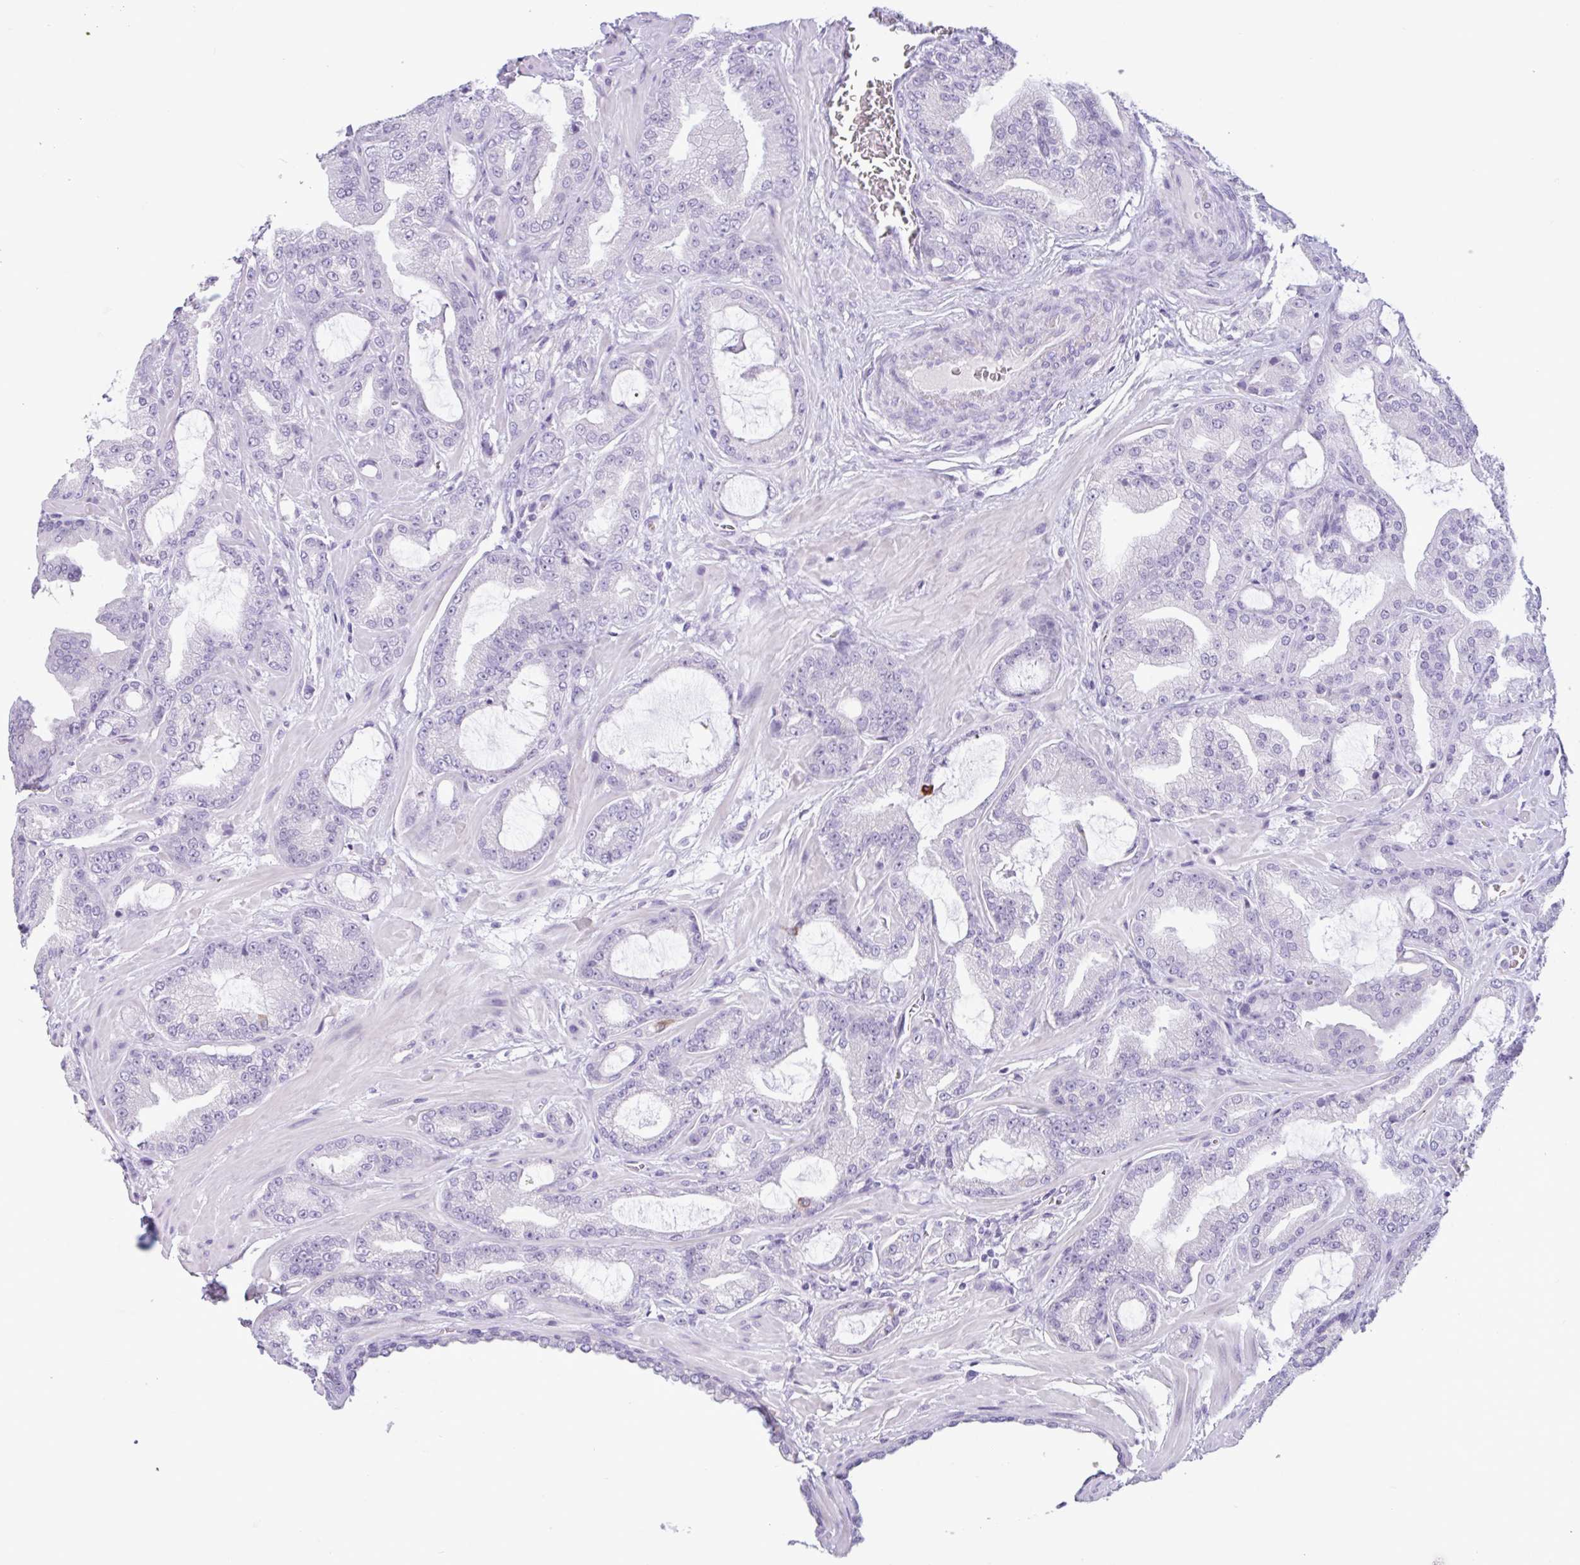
{"staining": {"intensity": "negative", "quantity": "none", "location": "none"}, "tissue": "prostate cancer", "cell_type": "Tumor cells", "image_type": "cancer", "snomed": [{"axis": "morphology", "description": "Adenocarcinoma, High grade"}, {"axis": "topography", "description": "Prostate"}], "caption": "Prostate cancer (high-grade adenocarcinoma) was stained to show a protein in brown. There is no significant staining in tumor cells.", "gene": "CTSE", "patient": {"sex": "male", "age": 68}}